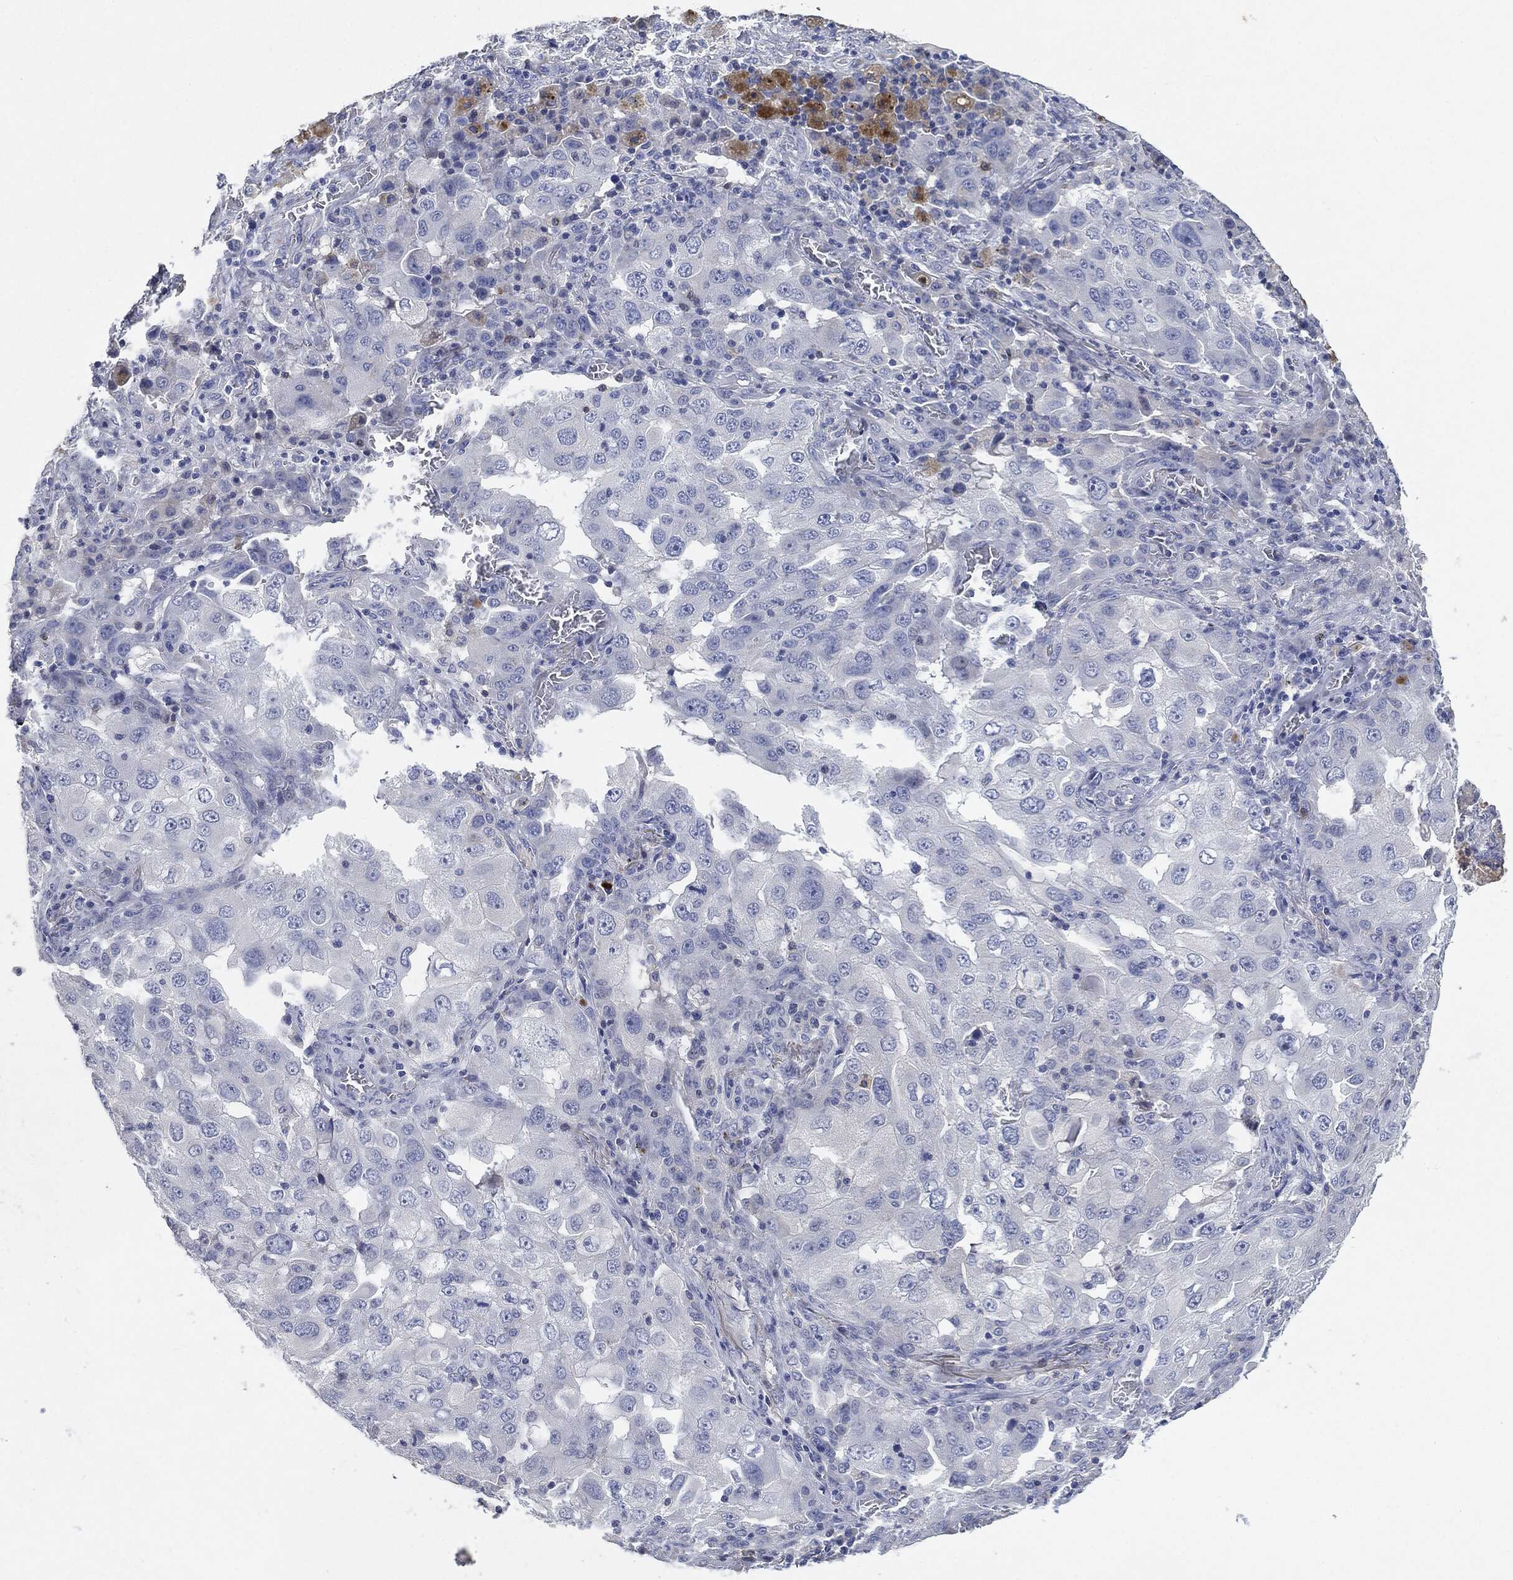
{"staining": {"intensity": "negative", "quantity": "none", "location": "none"}, "tissue": "lung cancer", "cell_type": "Tumor cells", "image_type": "cancer", "snomed": [{"axis": "morphology", "description": "Adenocarcinoma, NOS"}, {"axis": "topography", "description": "Lung"}], "caption": "Image shows no protein staining in tumor cells of lung cancer (adenocarcinoma) tissue. Nuclei are stained in blue.", "gene": "NTRK1", "patient": {"sex": "female", "age": 61}}